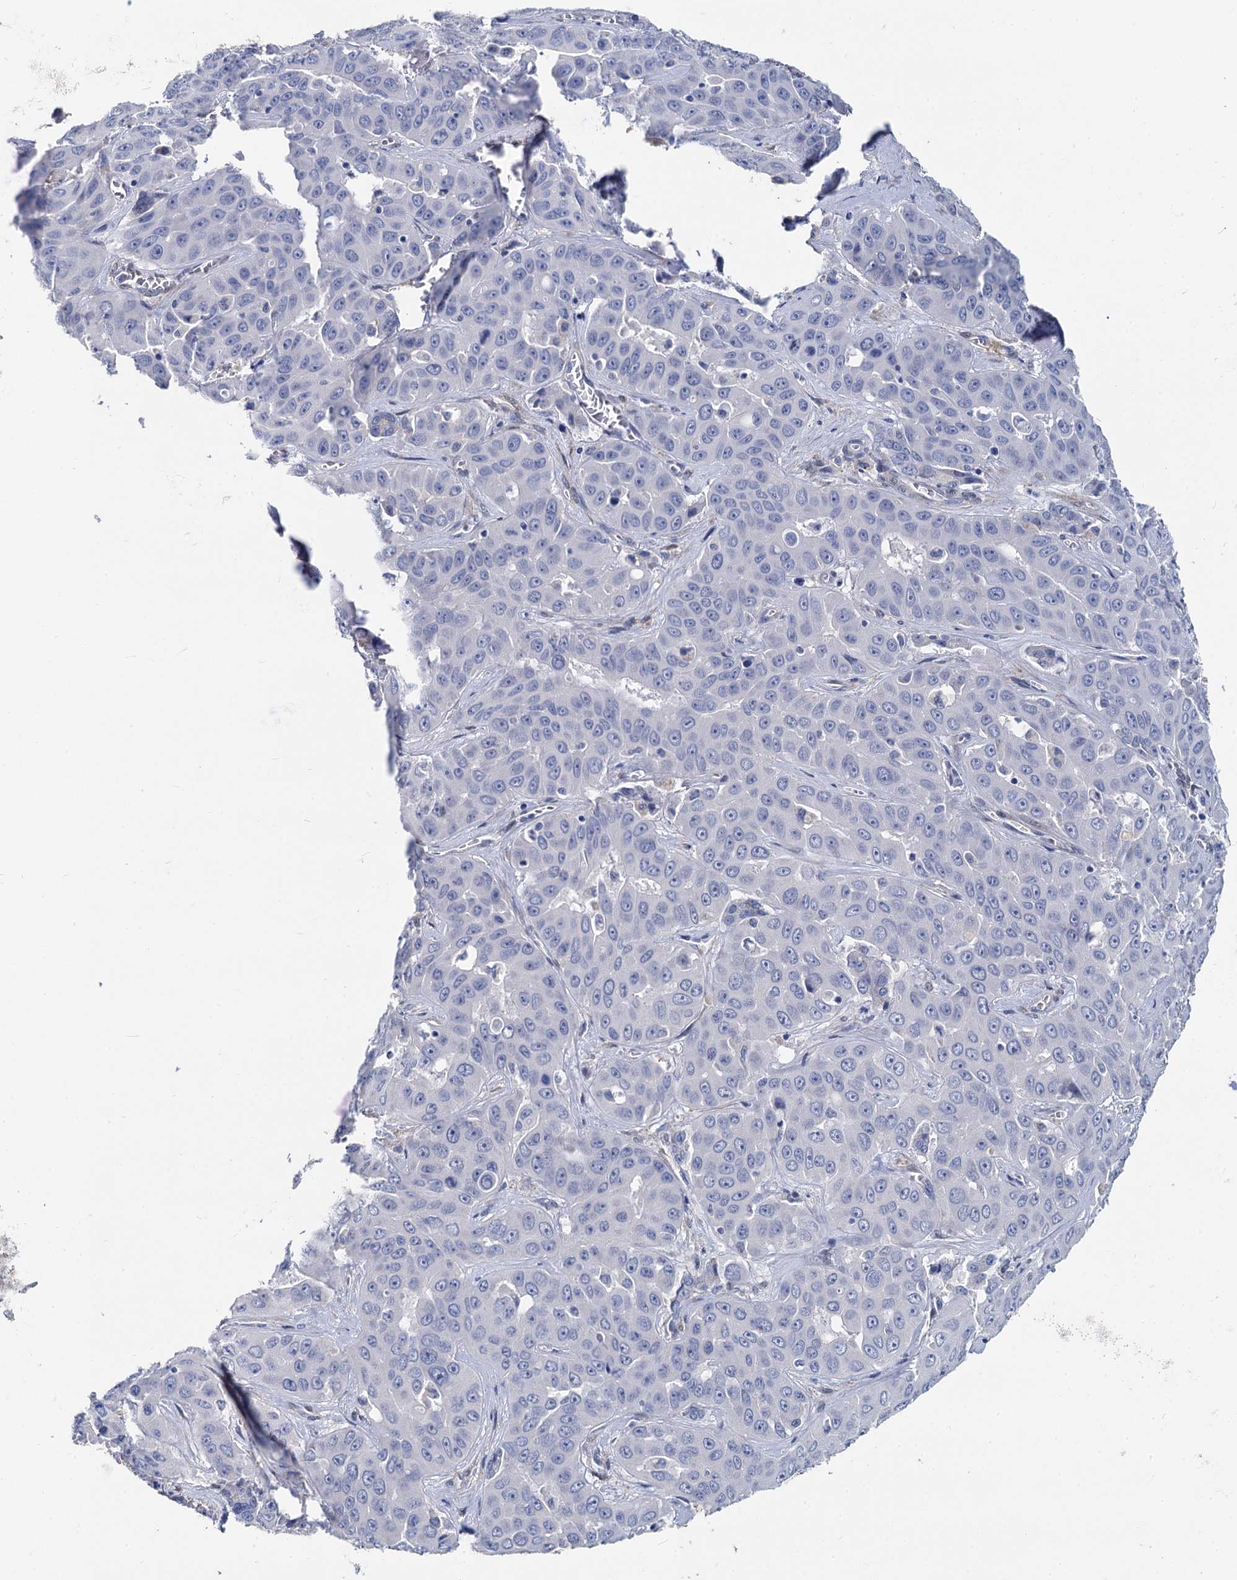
{"staining": {"intensity": "negative", "quantity": "none", "location": "none"}, "tissue": "liver cancer", "cell_type": "Tumor cells", "image_type": "cancer", "snomed": [{"axis": "morphology", "description": "Cholangiocarcinoma"}, {"axis": "topography", "description": "Liver"}], "caption": "Immunohistochemistry micrograph of neoplastic tissue: human liver cancer (cholangiocarcinoma) stained with DAB (3,3'-diaminobenzidine) reveals no significant protein positivity in tumor cells.", "gene": "GSTM3", "patient": {"sex": "female", "age": 52}}